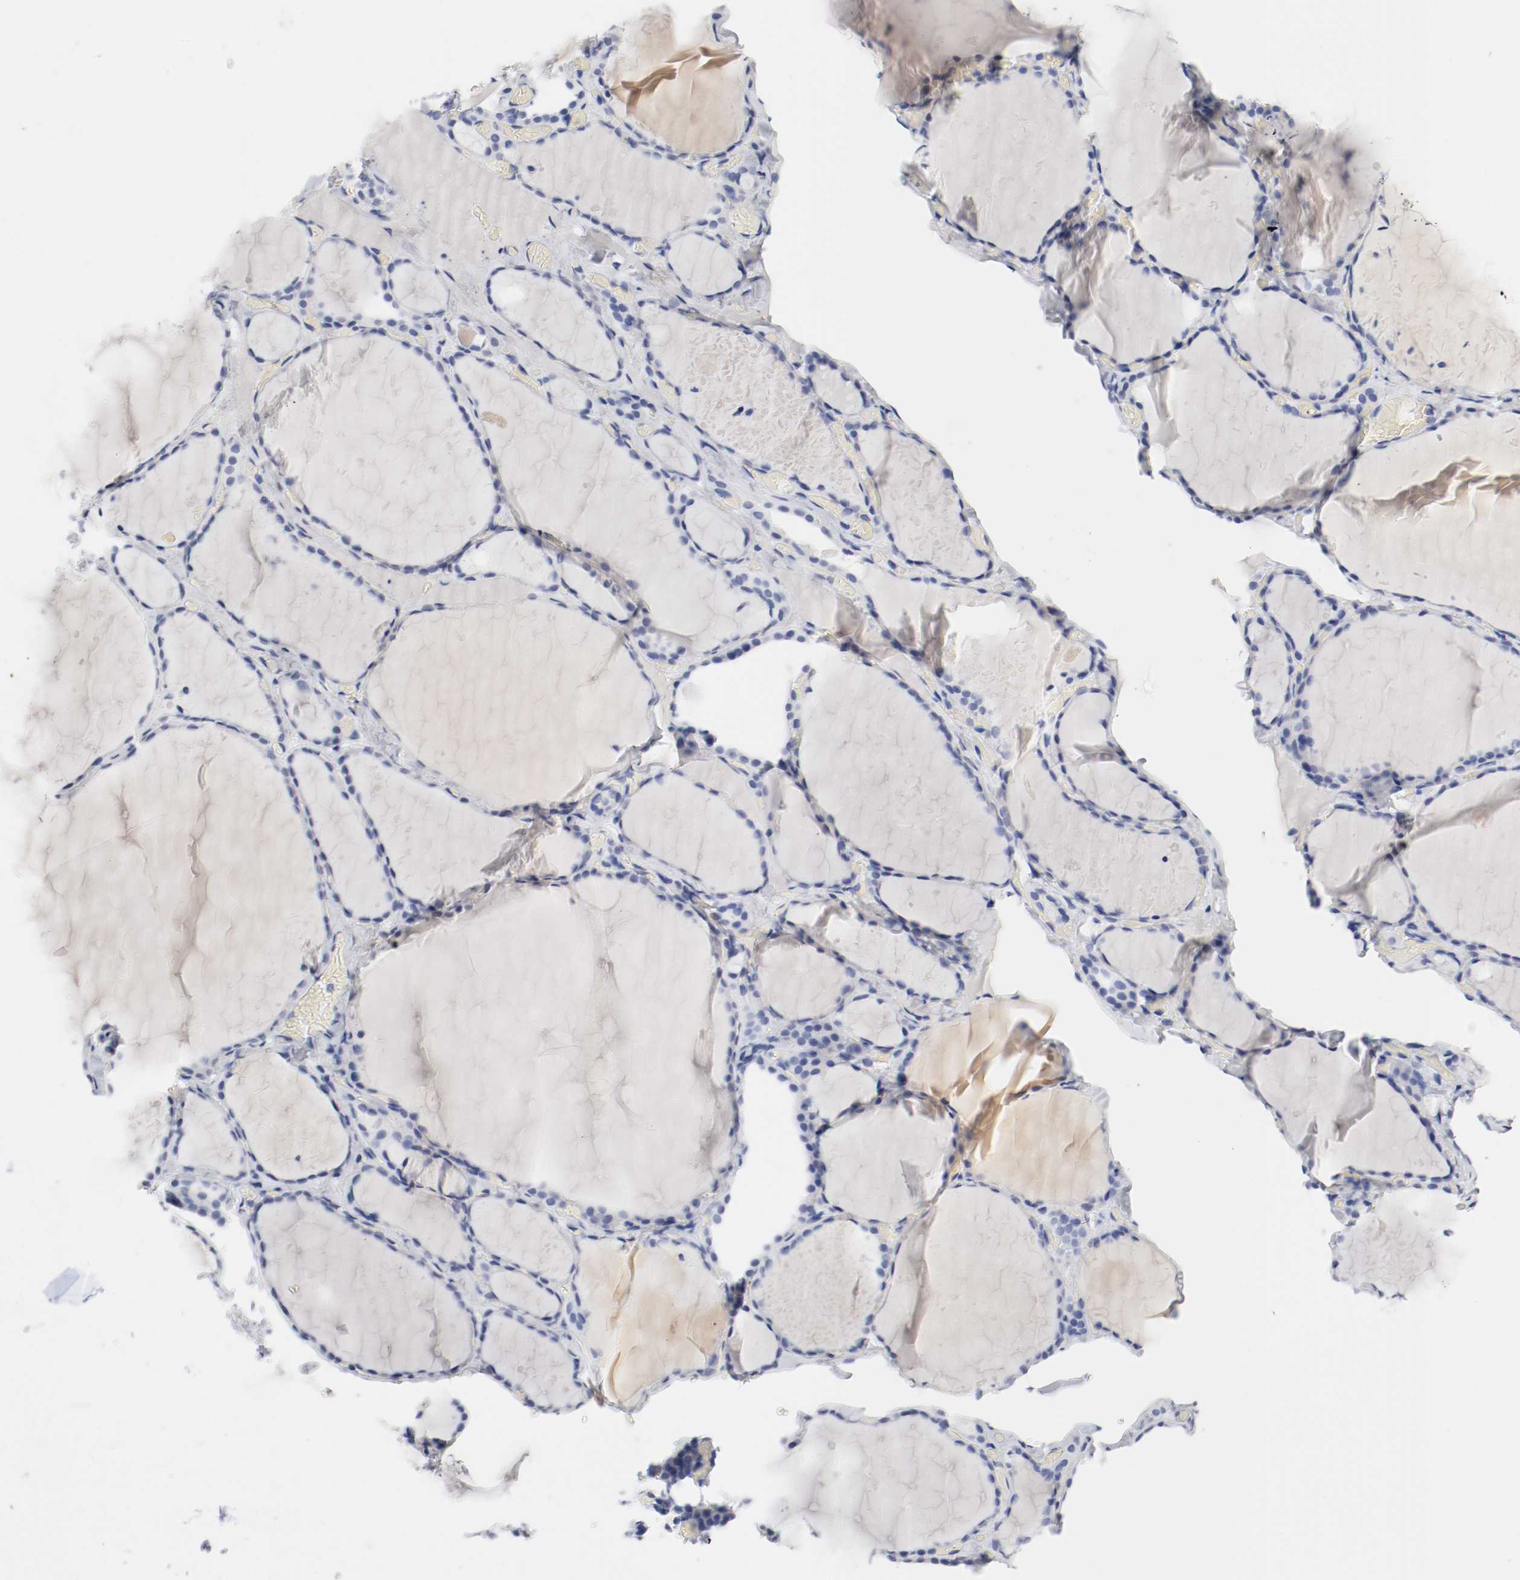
{"staining": {"intensity": "negative", "quantity": "none", "location": "none"}, "tissue": "thyroid gland", "cell_type": "Glandular cells", "image_type": "normal", "snomed": [{"axis": "morphology", "description": "Normal tissue, NOS"}, {"axis": "topography", "description": "Thyroid gland"}], "caption": "Normal thyroid gland was stained to show a protein in brown. There is no significant positivity in glandular cells.", "gene": "GAD1", "patient": {"sex": "female", "age": 22}}